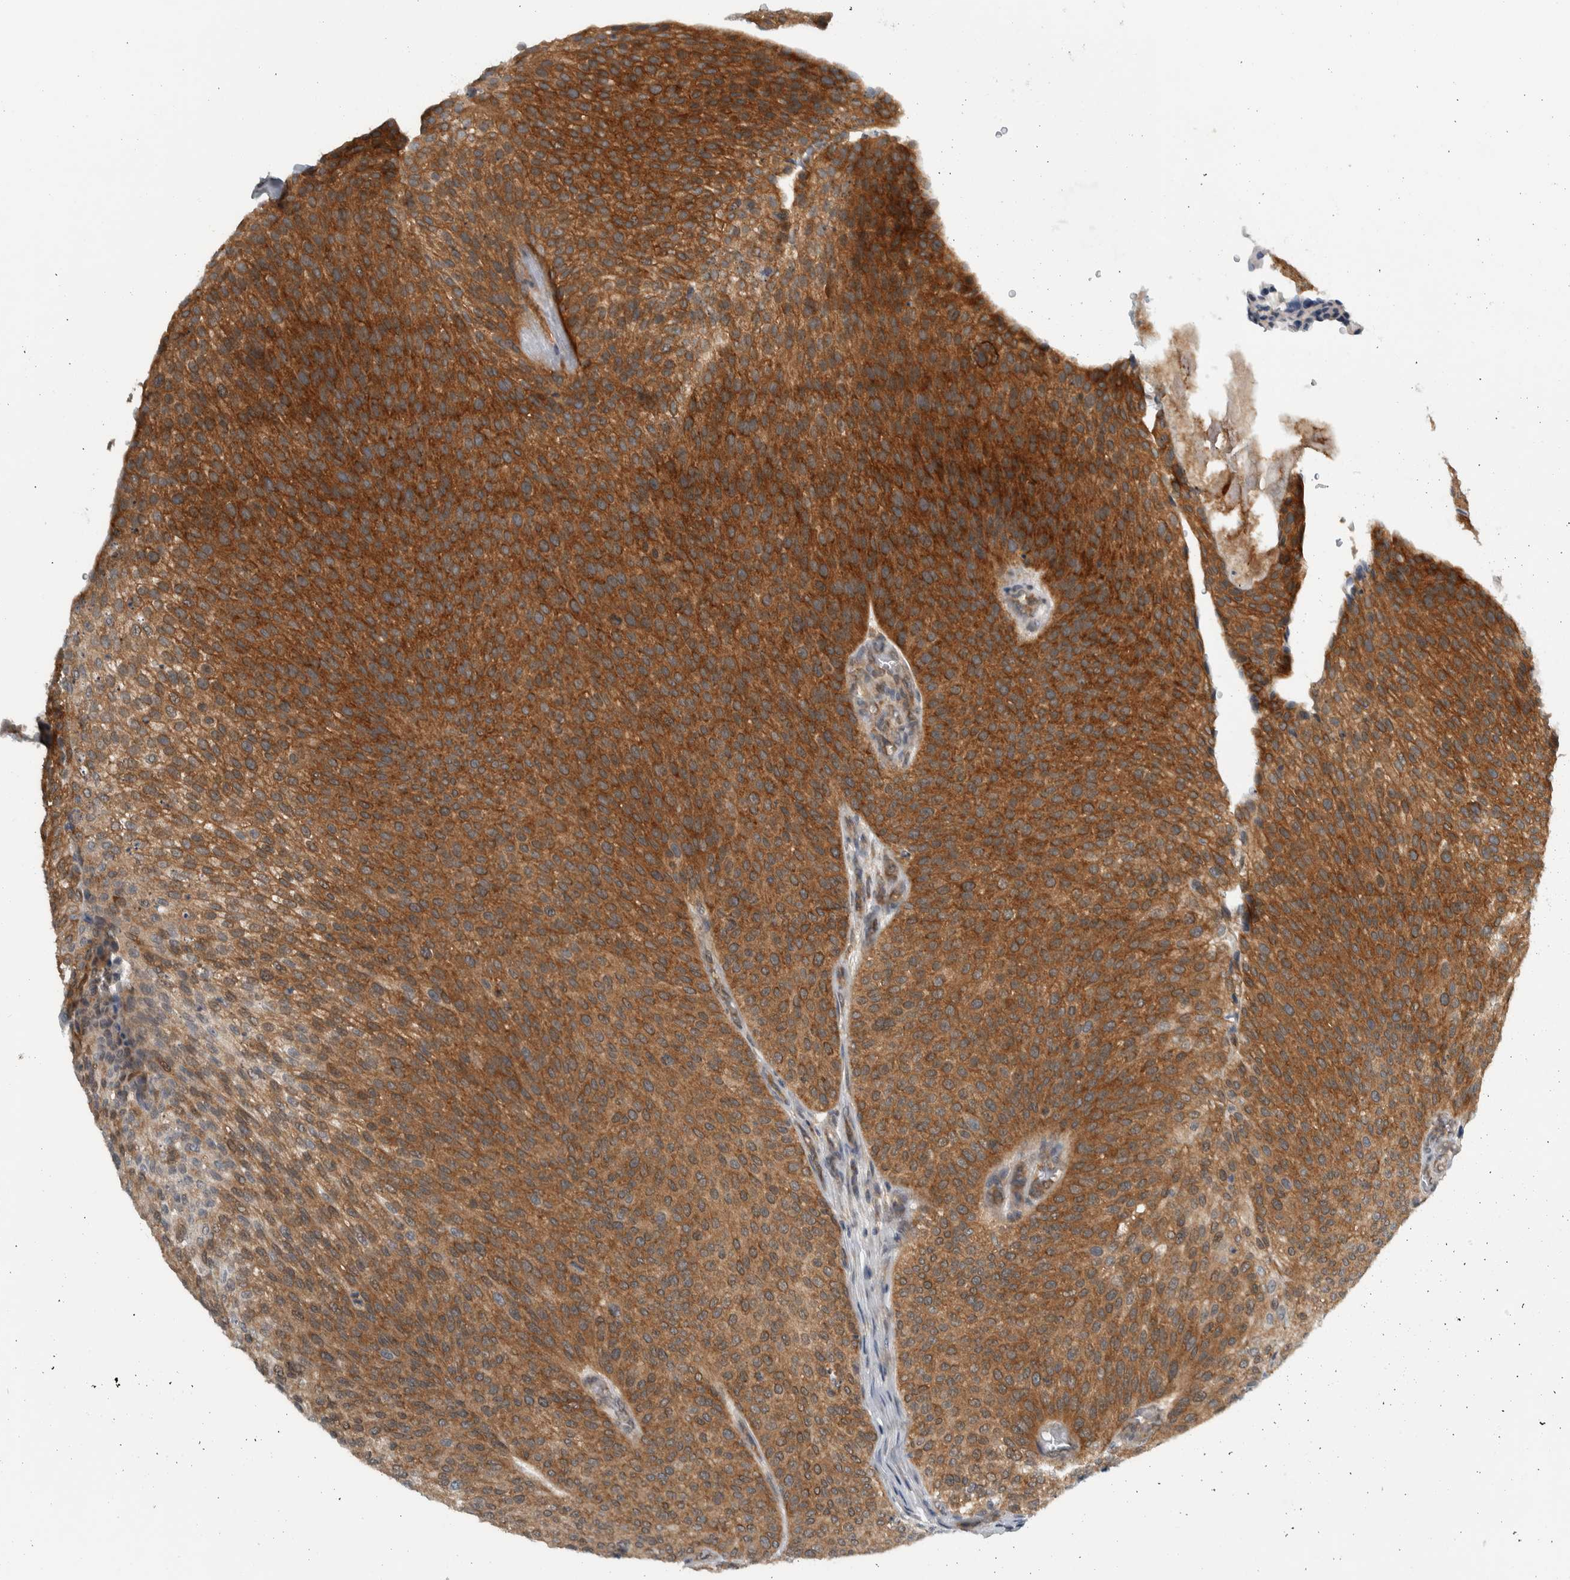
{"staining": {"intensity": "strong", "quantity": ">75%", "location": "cytoplasmic/membranous"}, "tissue": "urothelial cancer", "cell_type": "Tumor cells", "image_type": "cancer", "snomed": [{"axis": "morphology", "description": "Urothelial carcinoma, Low grade"}, {"axis": "topography", "description": "Smooth muscle"}, {"axis": "topography", "description": "Urinary bladder"}], "caption": "Immunohistochemical staining of urothelial cancer reveals high levels of strong cytoplasmic/membranous protein staining in approximately >75% of tumor cells.", "gene": "CCDC43", "patient": {"sex": "male", "age": 60}}